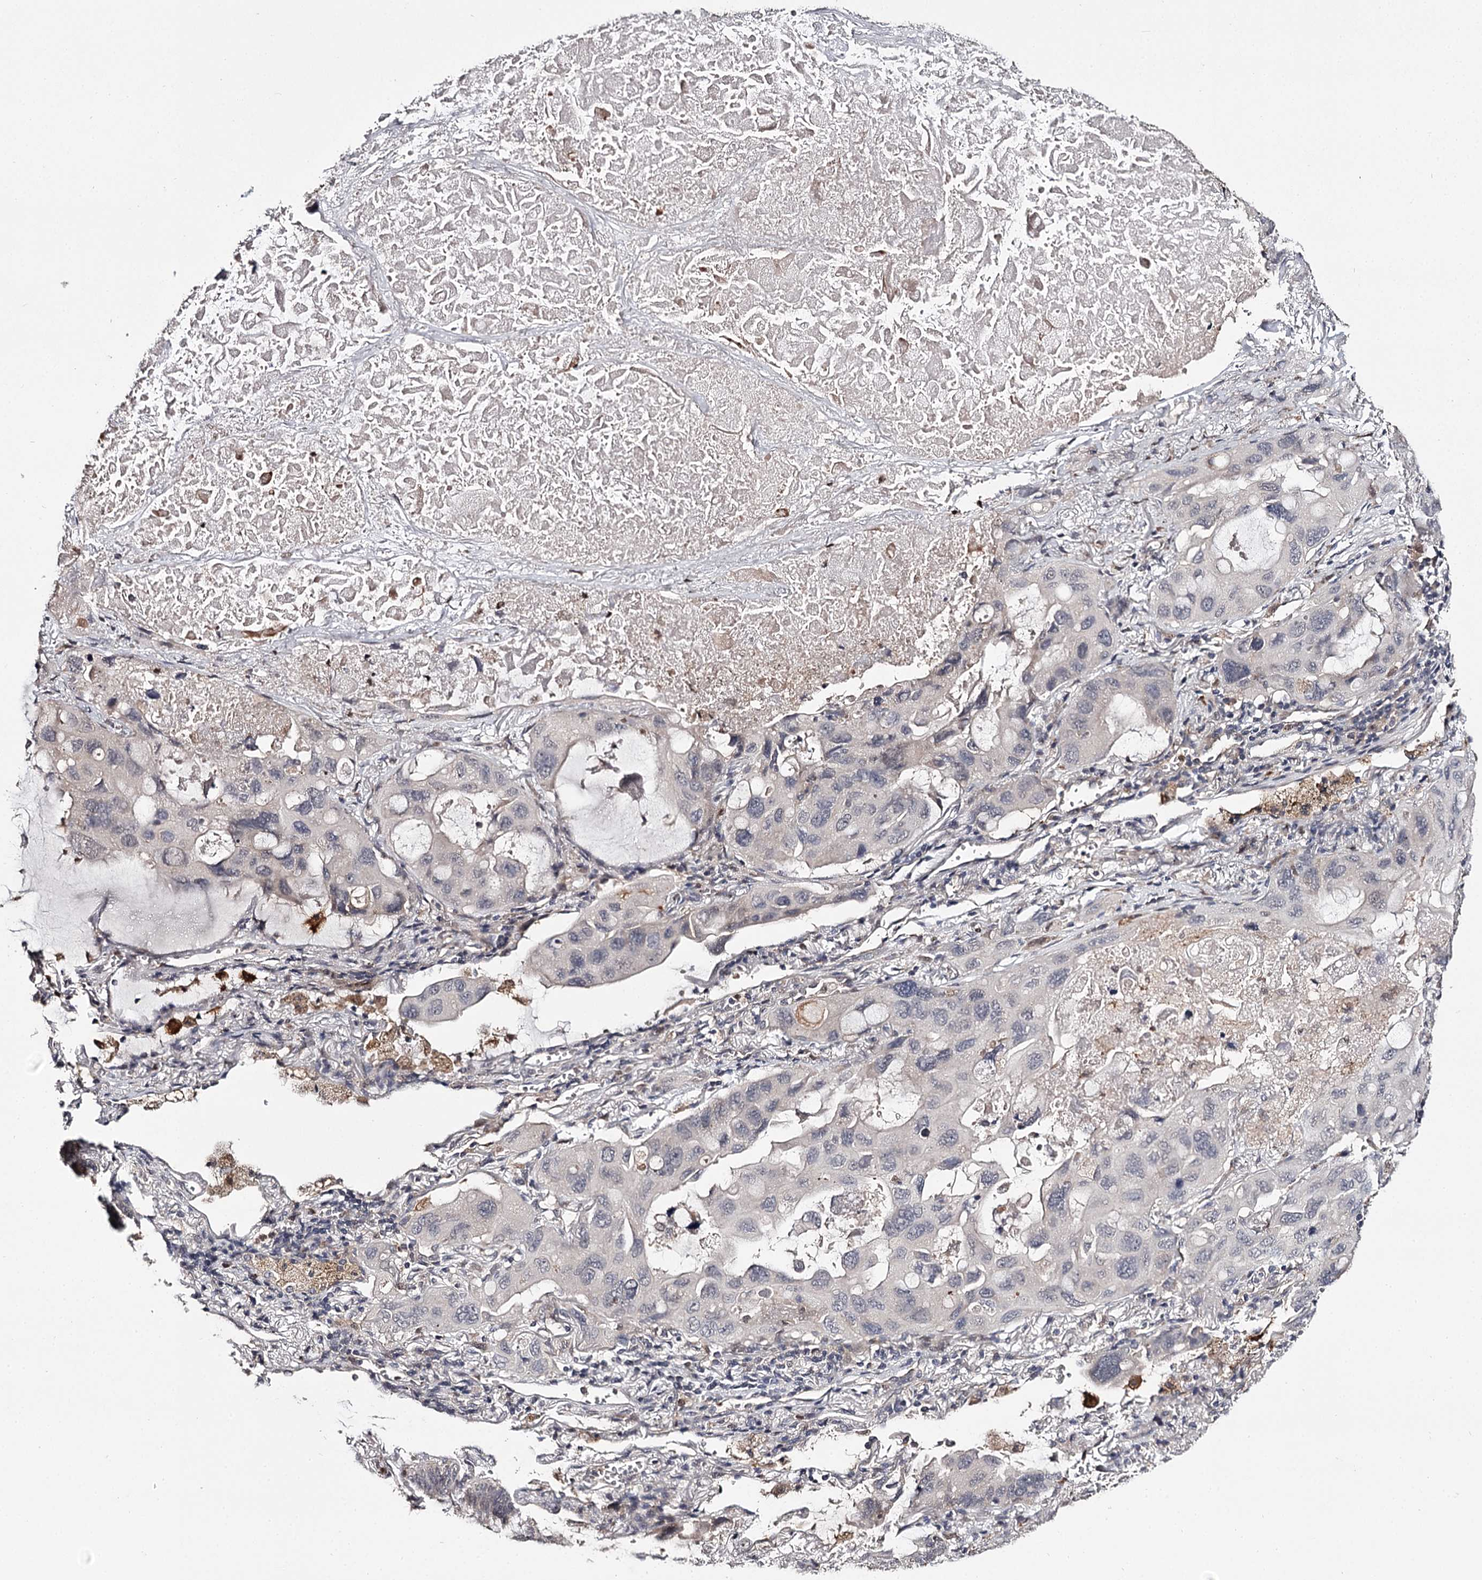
{"staining": {"intensity": "negative", "quantity": "none", "location": "none"}, "tissue": "lung cancer", "cell_type": "Tumor cells", "image_type": "cancer", "snomed": [{"axis": "morphology", "description": "Squamous cell carcinoma, NOS"}, {"axis": "topography", "description": "Lung"}], "caption": "An IHC histopathology image of squamous cell carcinoma (lung) is shown. There is no staining in tumor cells of squamous cell carcinoma (lung).", "gene": "SLC32A1", "patient": {"sex": "female", "age": 73}}